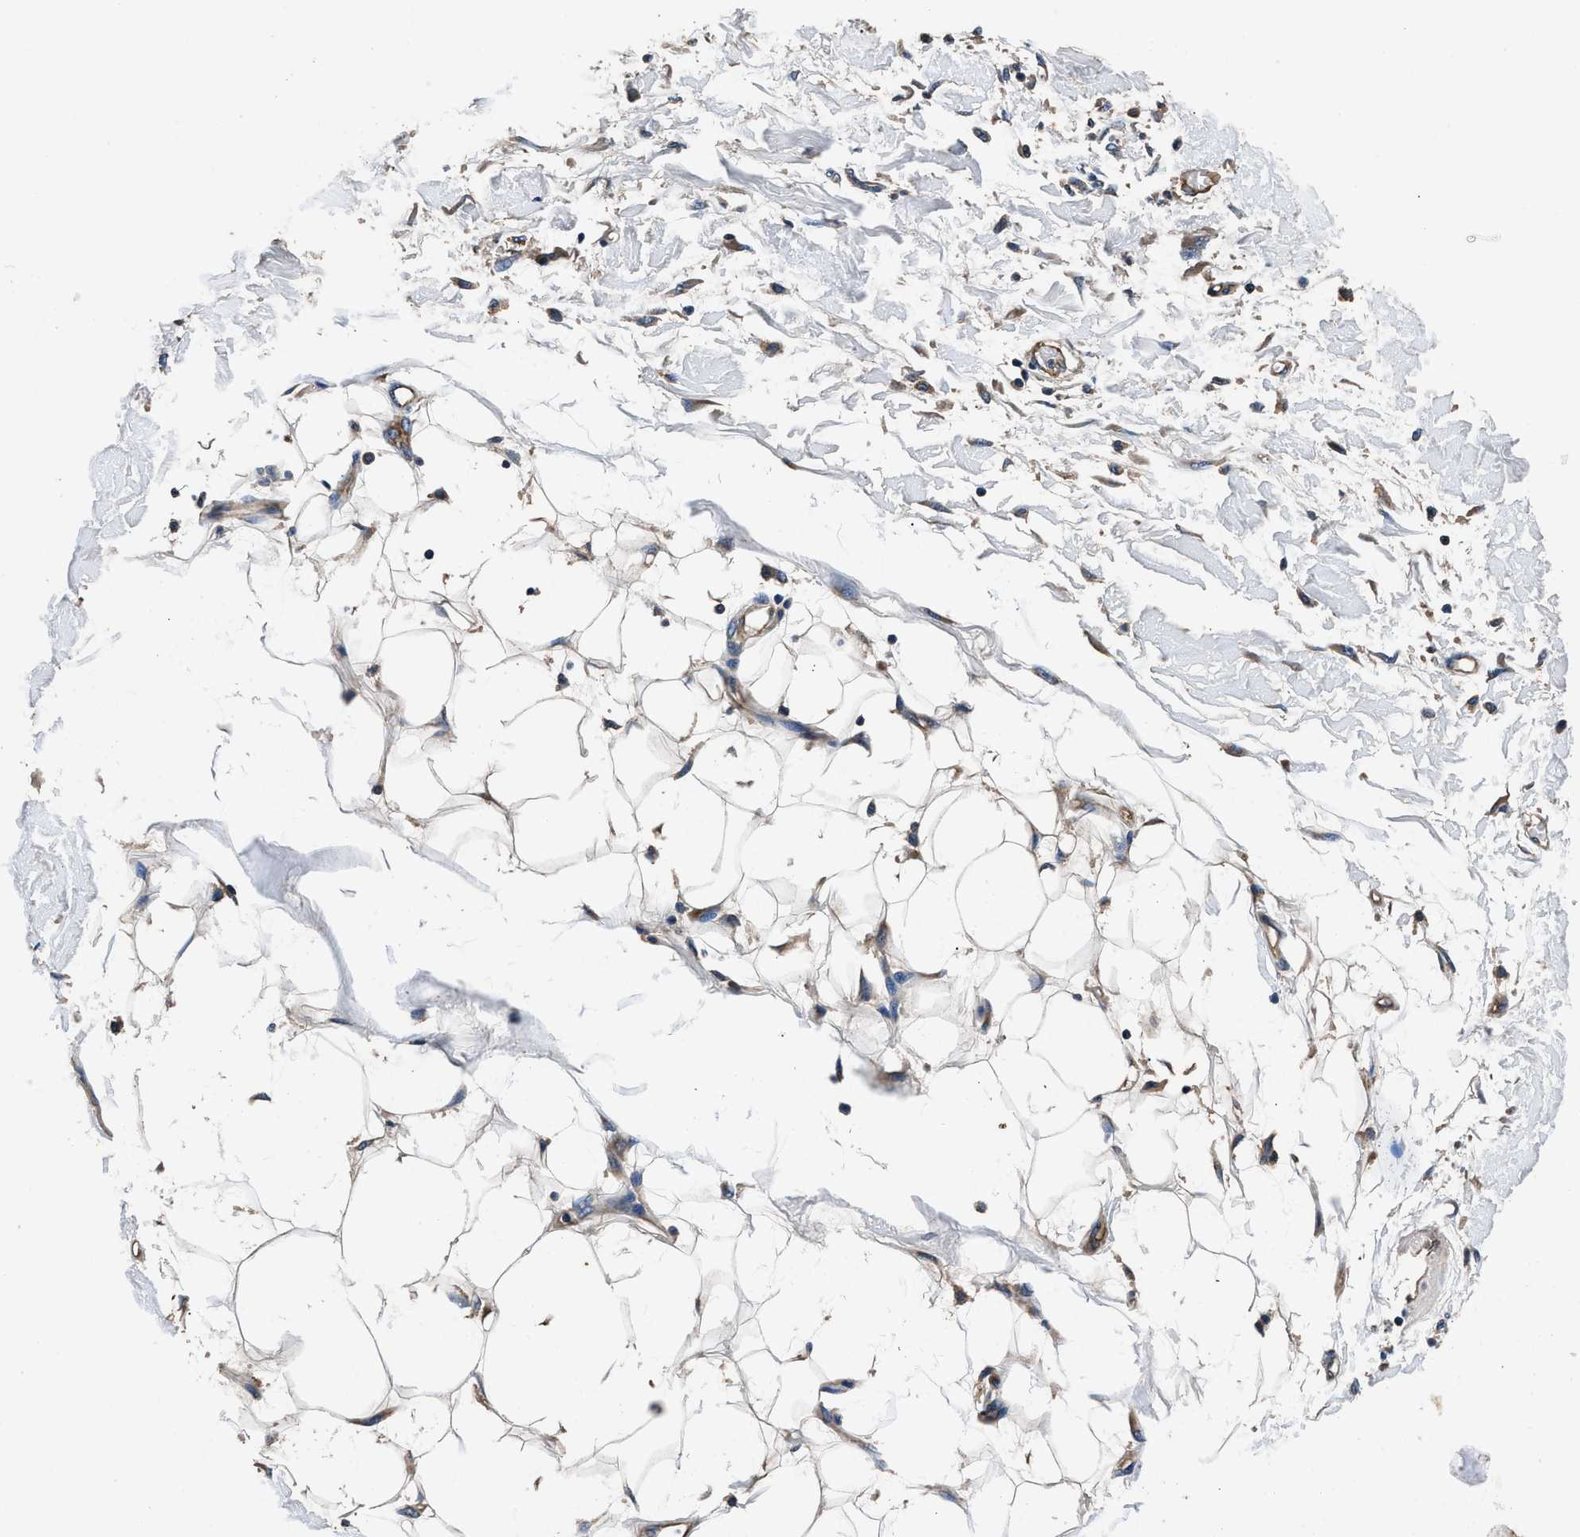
{"staining": {"intensity": "moderate", "quantity": ">75%", "location": "cytoplasmic/membranous,nuclear"}, "tissue": "adipose tissue", "cell_type": "Adipocytes", "image_type": "normal", "snomed": [{"axis": "morphology", "description": "Normal tissue, NOS"}, {"axis": "morphology", "description": "Squamous cell carcinoma, NOS"}, {"axis": "topography", "description": "Skin"}, {"axis": "topography", "description": "Peripheral nerve tissue"}], "caption": "High-power microscopy captured an immunohistochemistry micrograph of benign adipose tissue, revealing moderate cytoplasmic/membranous,nuclear expression in approximately >75% of adipocytes.", "gene": "DHRS7B", "patient": {"sex": "male", "age": 83}}